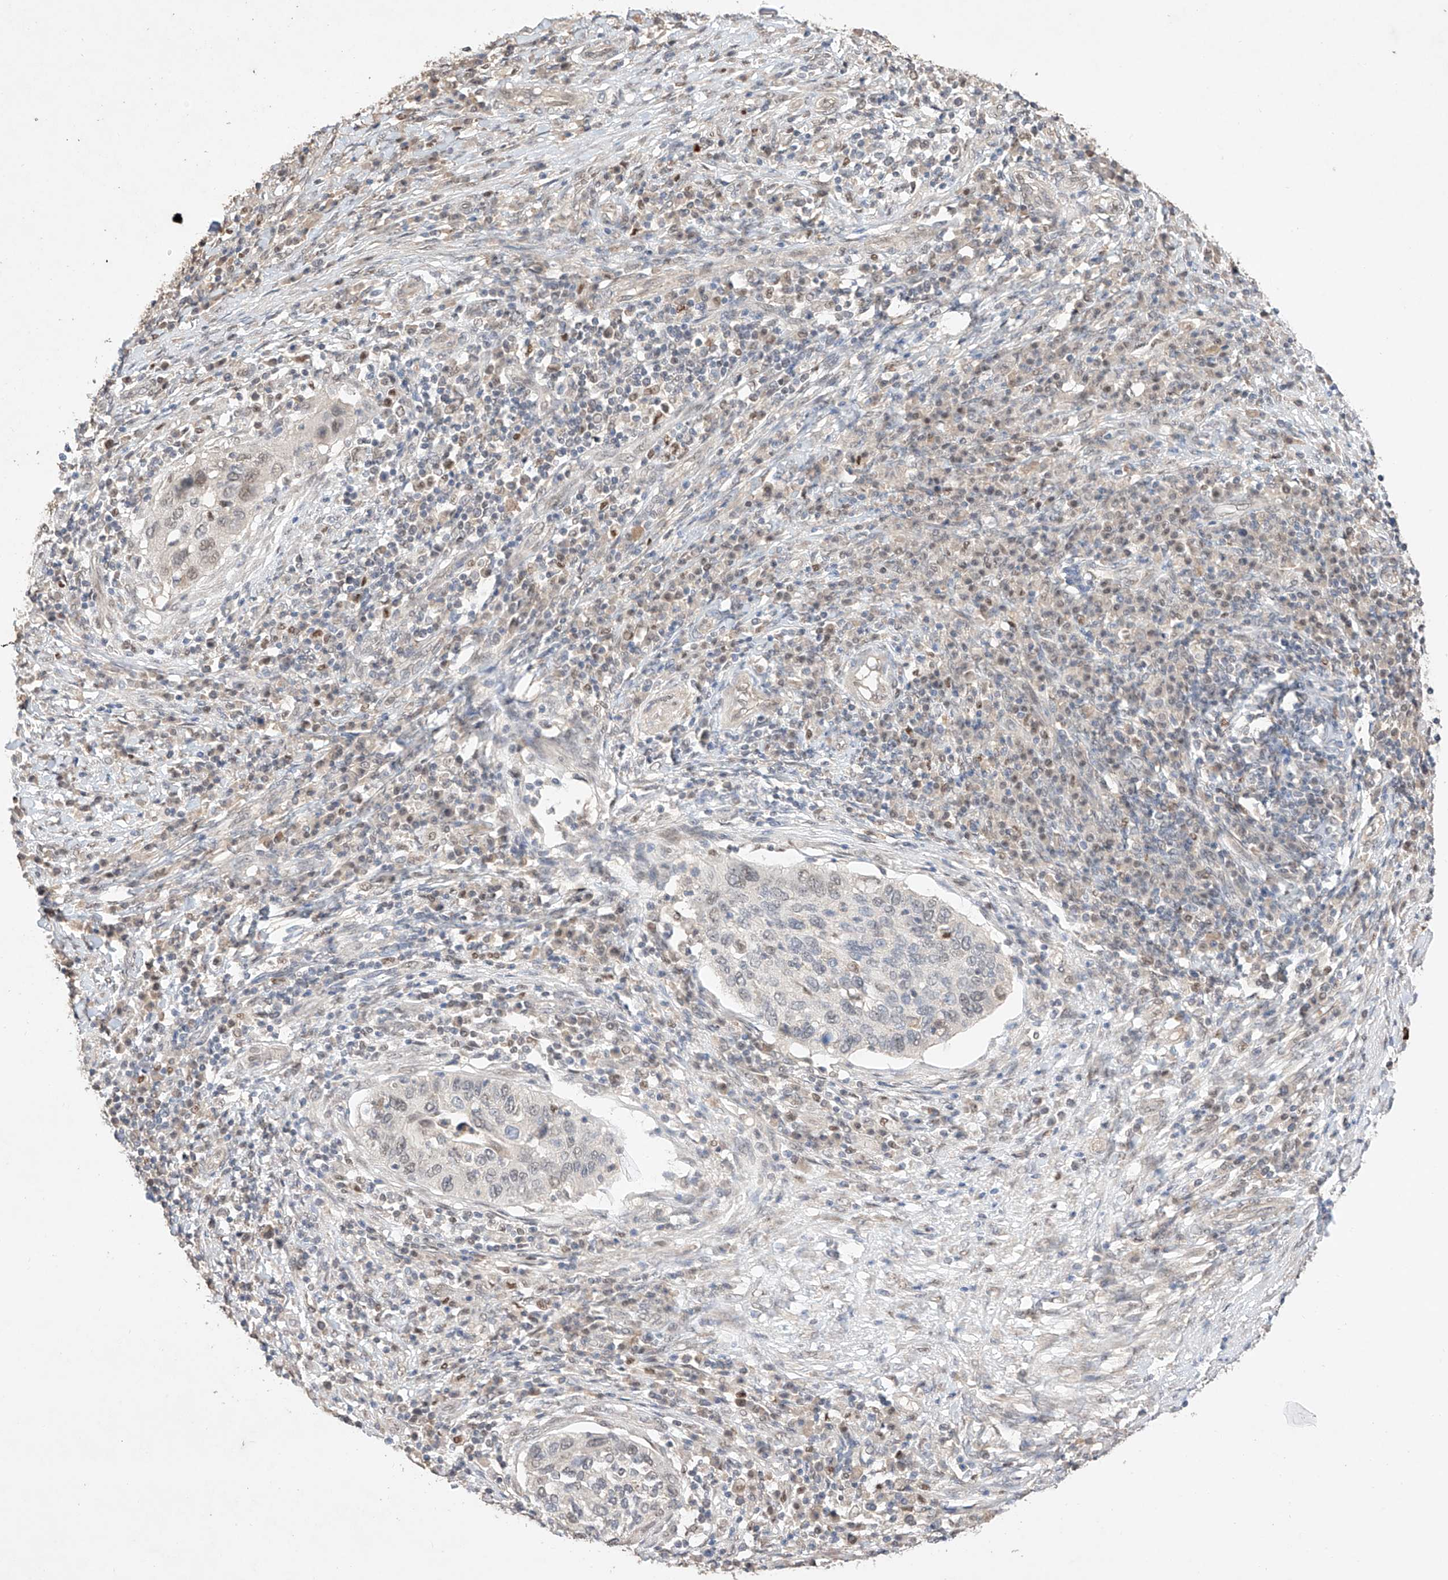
{"staining": {"intensity": "negative", "quantity": "none", "location": "none"}, "tissue": "cervical cancer", "cell_type": "Tumor cells", "image_type": "cancer", "snomed": [{"axis": "morphology", "description": "Squamous cell carcinoma, NOS"}, {"axis": "topography", "description": "Cervix"}], "caption": "Immunohistochemical staining of human cervical cancer demonstrates no significant staining in tumor cells. (DAB immunohistochemistry (IHC) with hematoxylin counter stain).", "gene": "APIP", "patient": {"sex": "female", "age": 38}}